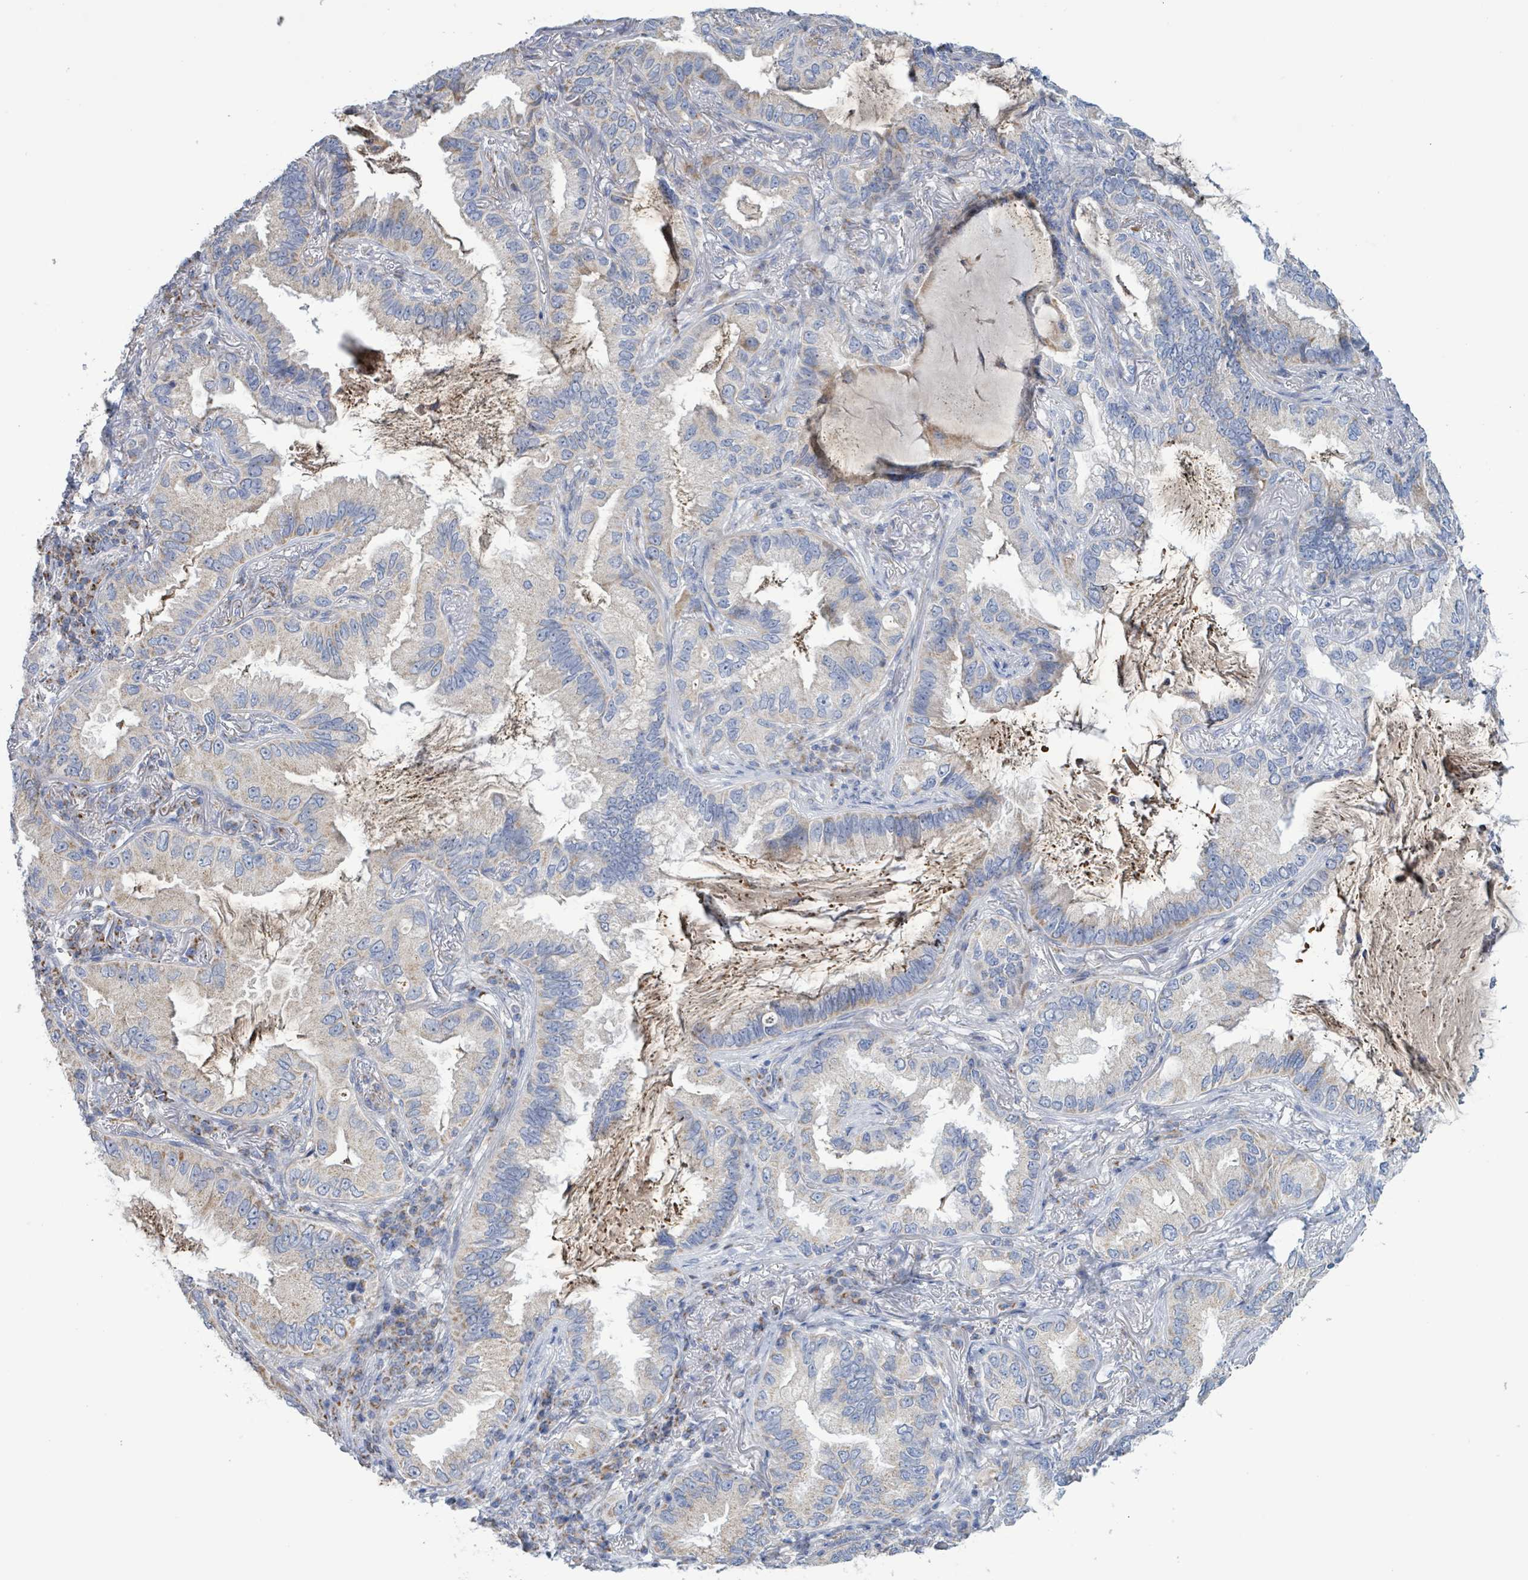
{"staining": {"intensity": "negative", "quantity": "none", "location": "none"}, "tissue": "lung cancer", "cell_type": "Tumor cells", "image_type": "cancer", "snomed": [{"axis": "morphology", "description": "Adenocarcinoma, NOS"}, {"axis": "topography", "description": "Lung"}], "caption": "Lung cancer stained for a protein using immunohistochemistry (IHC) demonstrates no staining tumor cells.", "gene": "AKR1C4", "patient": {"sex": "female", "age": 69}}